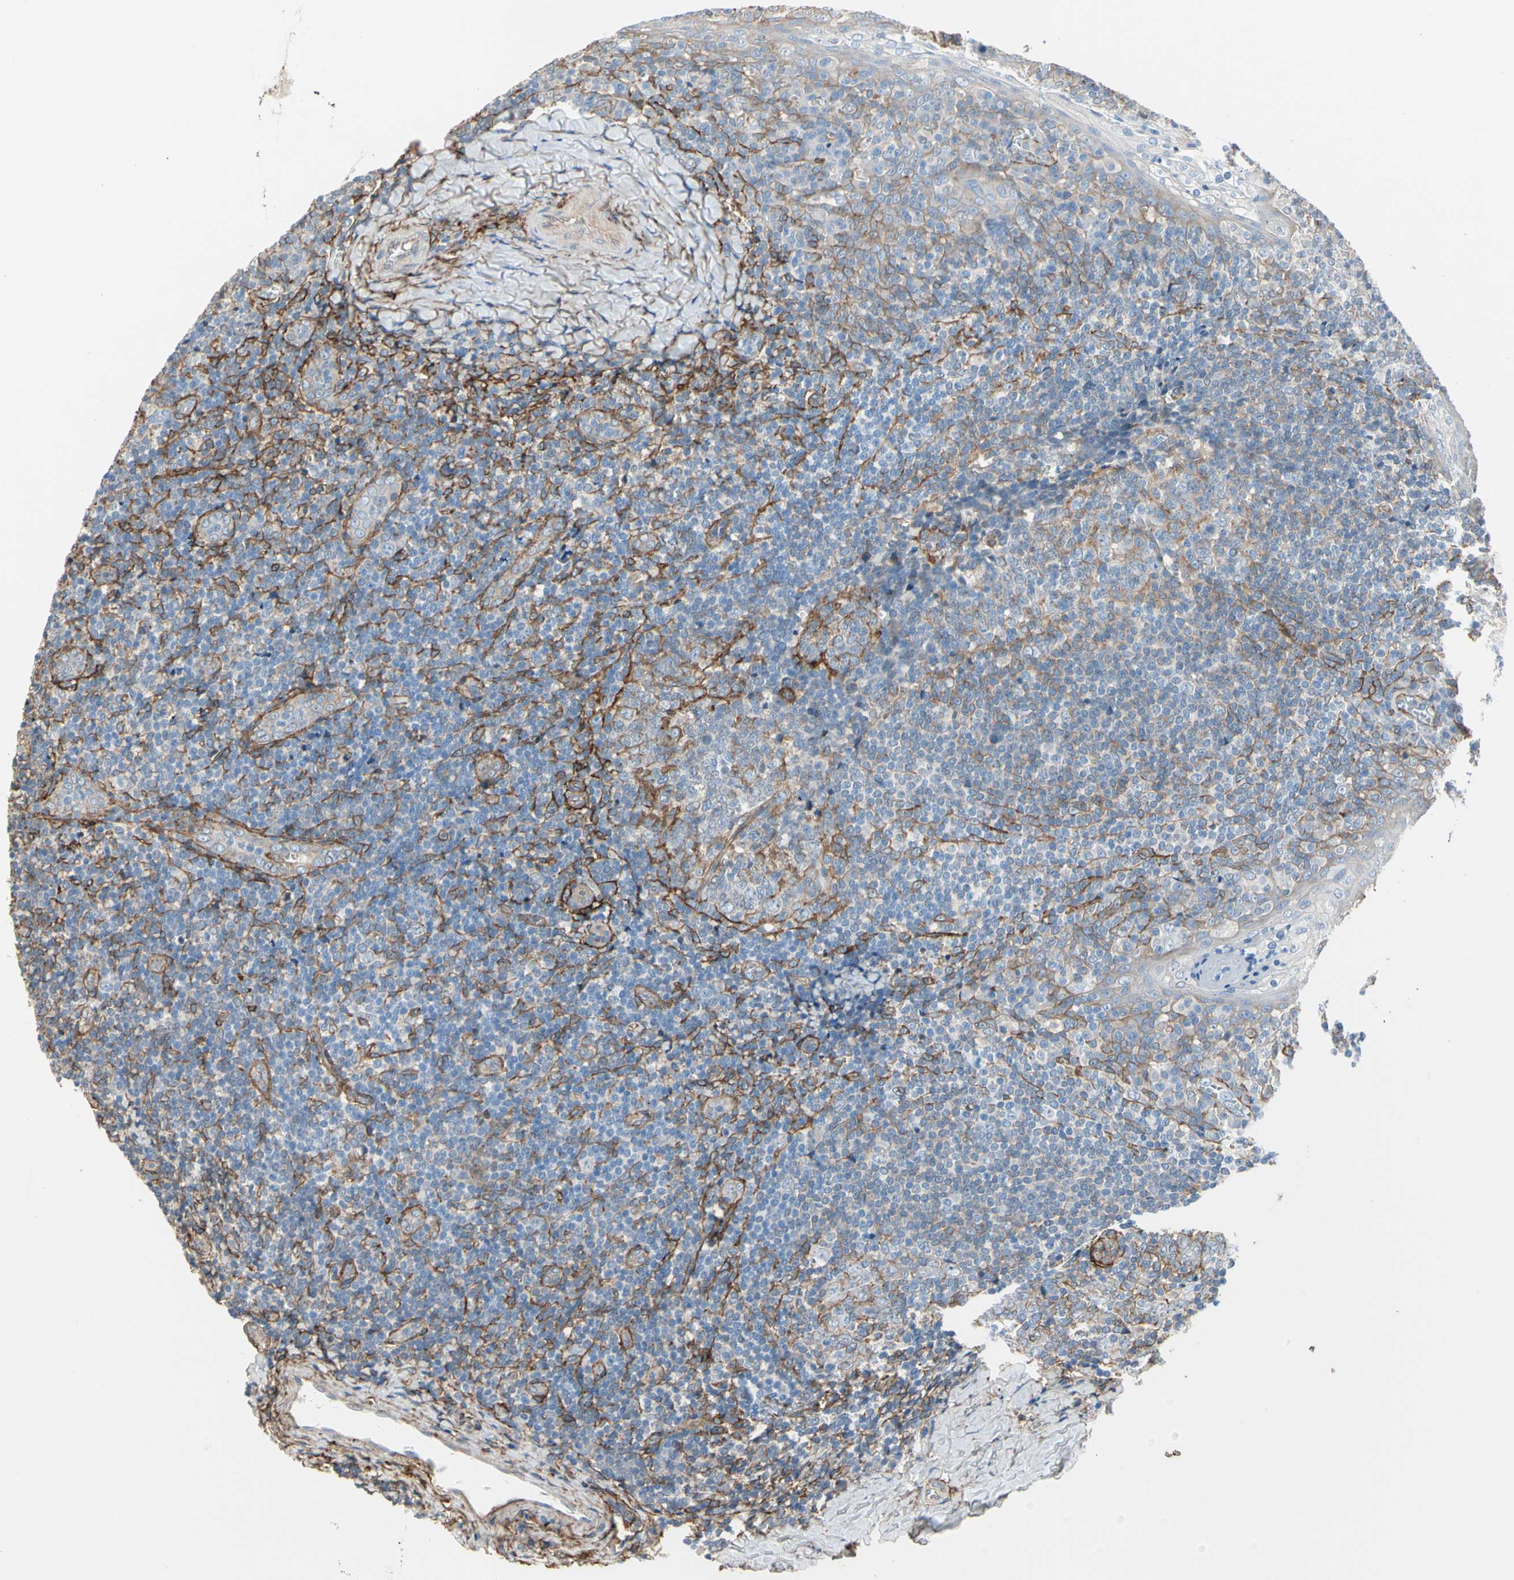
{"staining": {"intensity": "moderate", "quantity": "<25%", "location": "cytoplasmic/membranous"}, "tissue": "tonsil", "cell_type": "Germinal center cells", "image_type": "normal", "snomed": [{"axis": "morphology", "description": "Normal tissue, NOS"}, {"axis": "topography", "description": "Tonsil"}], "caption": "This micrograph shows normal tonsil stained with IHC to label a protein in brown. The cytoplasmic/membranous of germinal center cells show moderate positivity for the protein. Nuclei are counter-stained blue.", "gene": "EPB41L2", "patient": {"sex": "male", "age": 31}}